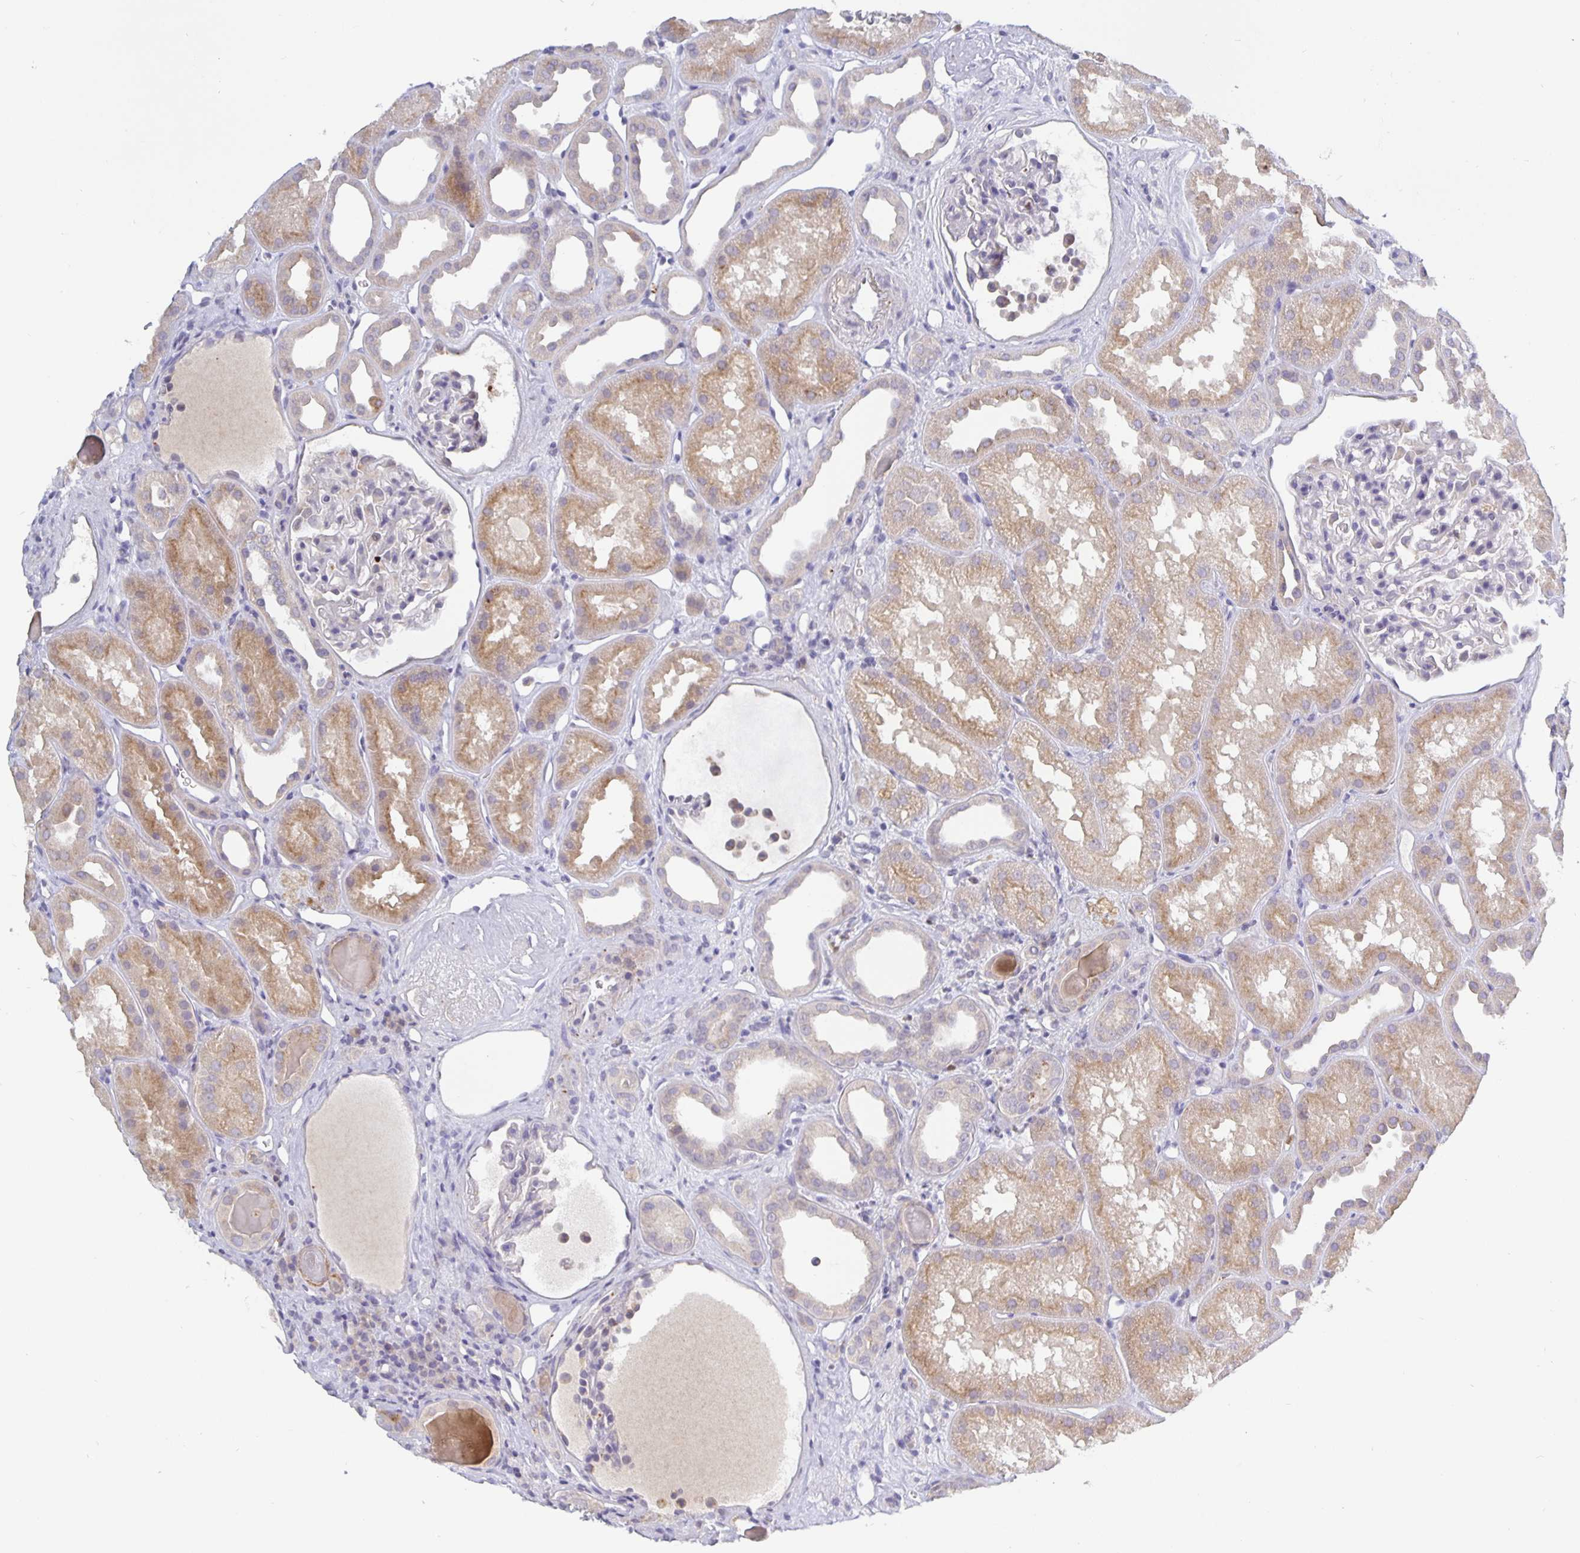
{"staining": {"intensity": "negative", "quantity": "none", "location": "none"}, "tissue": "kidney", "cell_type": "Cells in glomeruli", "image_type": "normal", "snomed": [{"axis": "morphology", "description": "Normal tissue, NOS"}, {"axis": "topography", "description": "Kidney"}], "caption": "This photomicrograph is of normal kidney stained with immunohistochemistry to label a protein in brown with the nuclei are counter-stained blue. There is no expression in cells in glomeruli. (Immunohistochemistry, brightfield microscopy, high magnification).", "gene": "GDF15", "patient": {"sex": "male", "age": 61}}